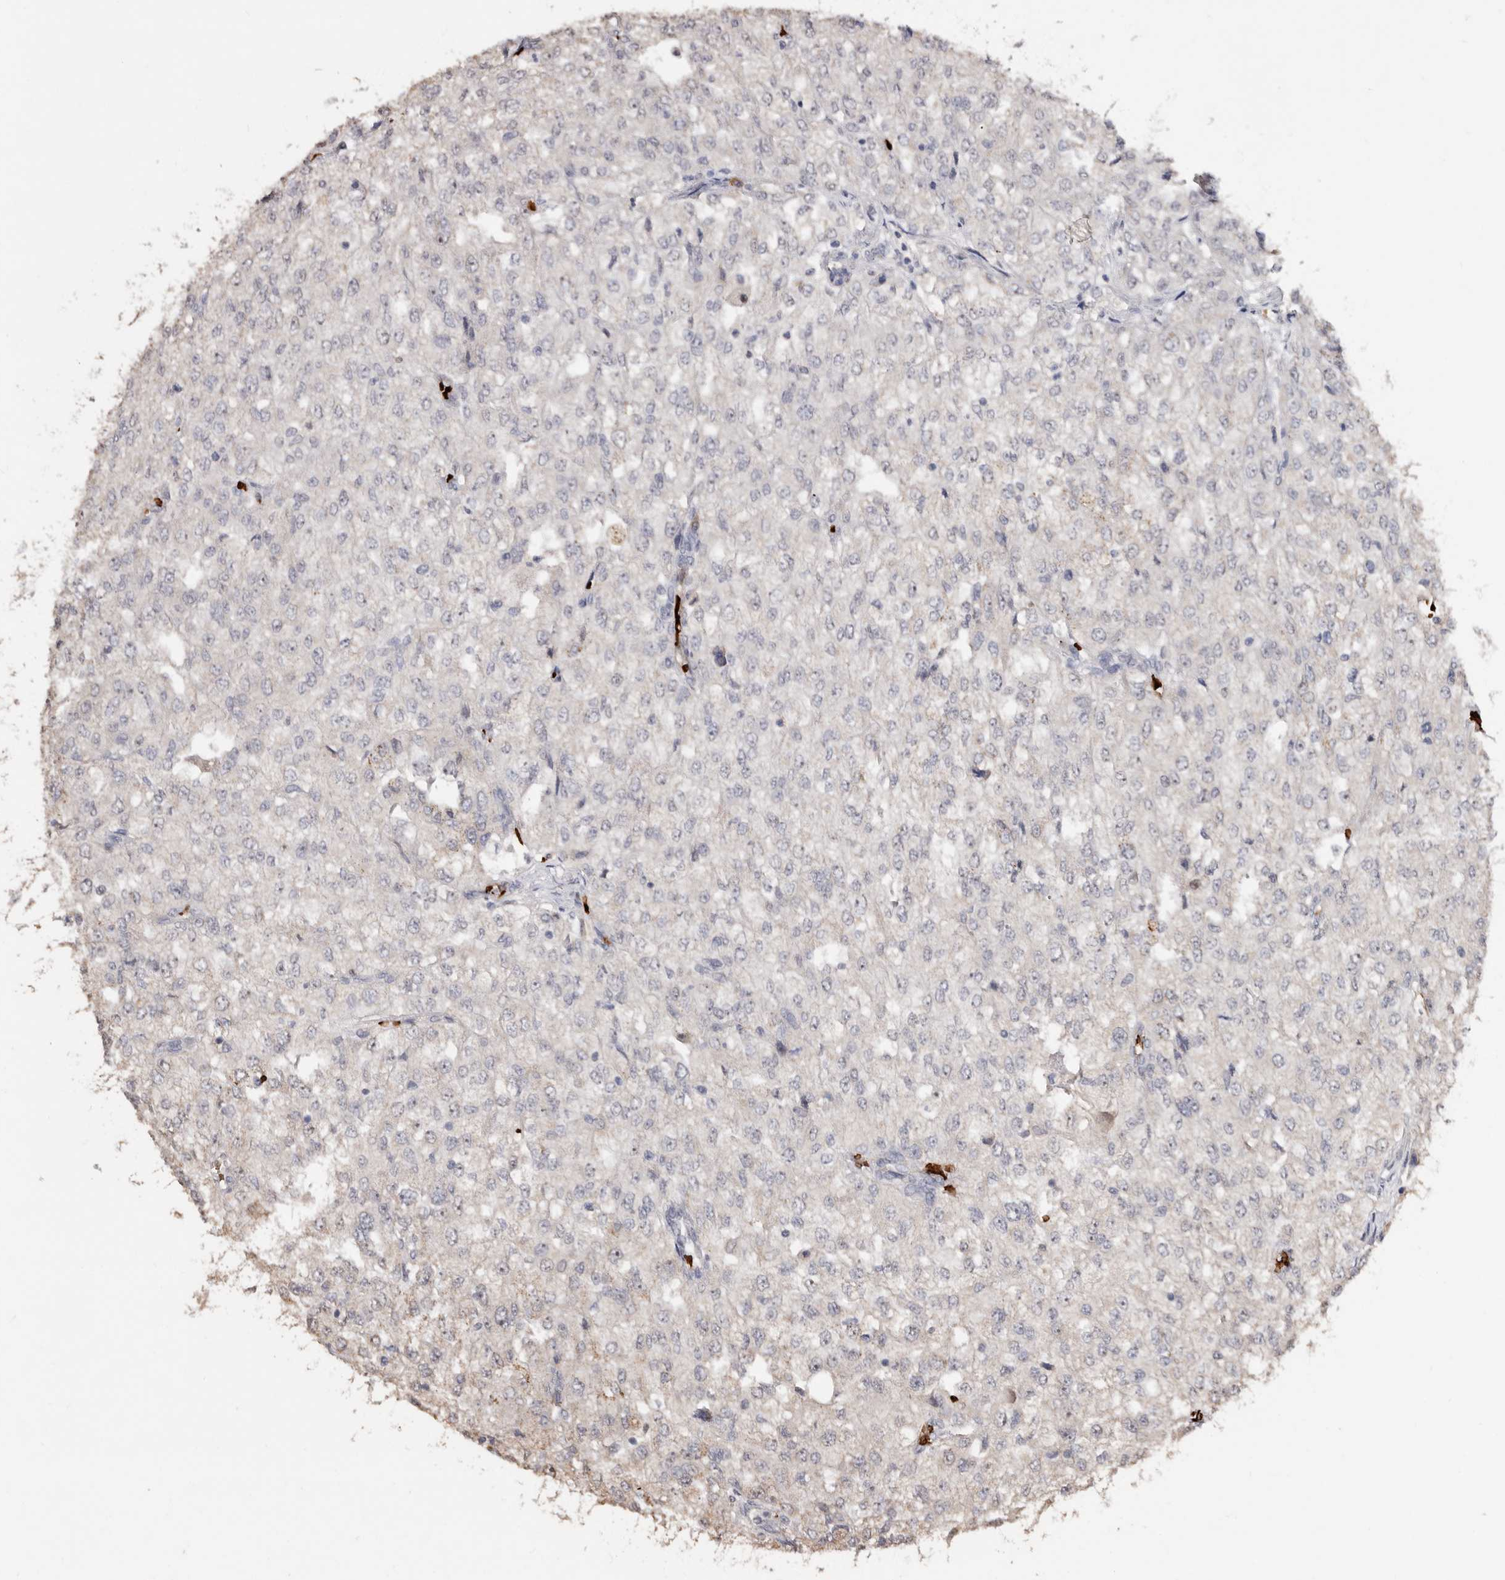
{"staining": {"intensity": "negative", "quantity": "none", "location": "none"}, "tissue": "renal cancer", "cell_type": "Tumor cells", "image_type": "cancer", "snomed": [{"axis": "morphology", "description": "Adenocarcinoma, NOS"}, {"axis": "topography", "description": "Kidney"}], "caption": "Immunohistochemistry (IHC) histopathology image of neoplastic tissue: human adenocarcinoma (renal) stained with DAB shows no significant protein expression in tumor cells.", "gene": "GRAMD2A", "patient": {"sex": "female", "age": 54}}